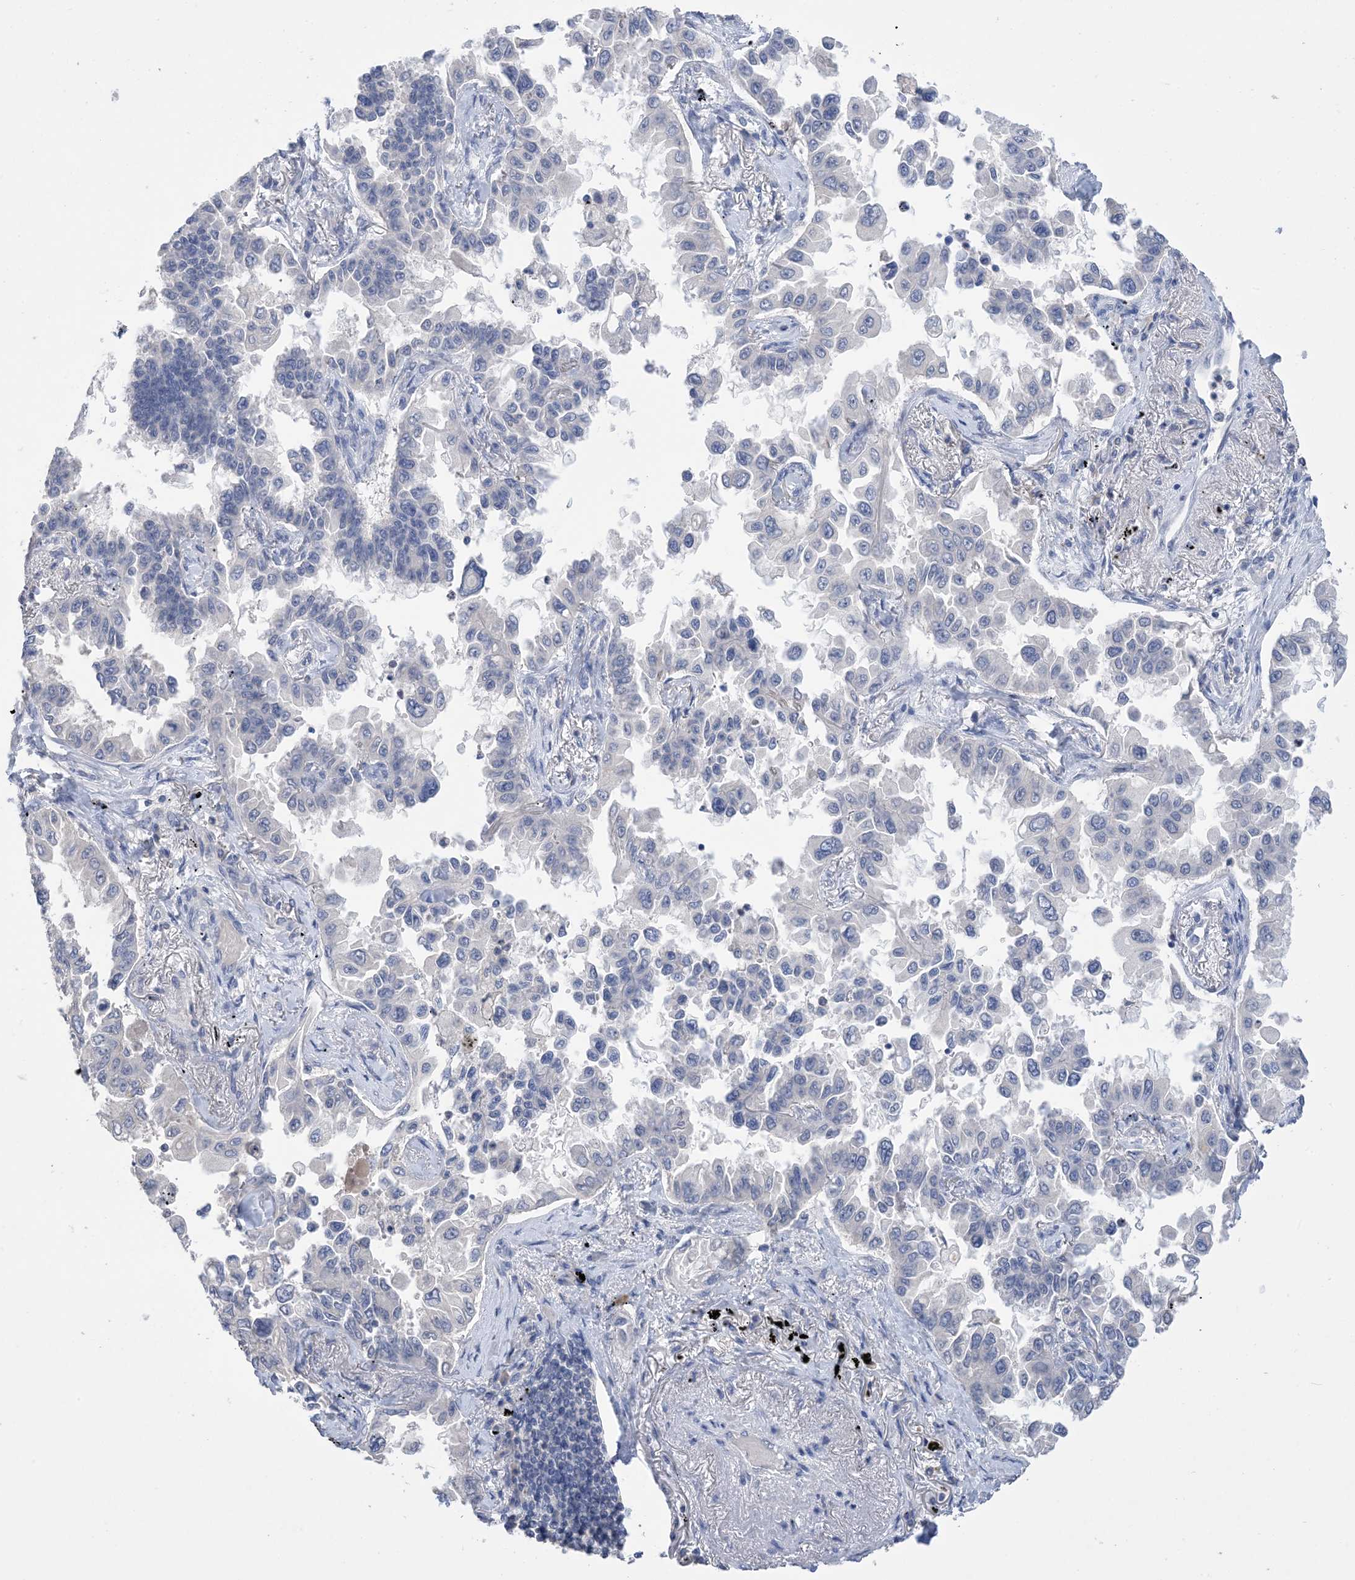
{"staining": {"intensity": "negative", "quantity": "none", "location": "none"}, "tissue": "lung cancer", "cell_type": "Tumor cells", "image_type": "cancer", "snomed": [{"axis": "morphology", "description": "Adenocarcinoma, NOS"}, {"axis": "topography", "description": "Lung"}], "caption": "Lung cancer (adenocarcinoma) was stained to show a protein in brown. There is no significant staining in tumor cells.", "gene": "DSC3", "patient": {"sex": "female", "age": 67}}